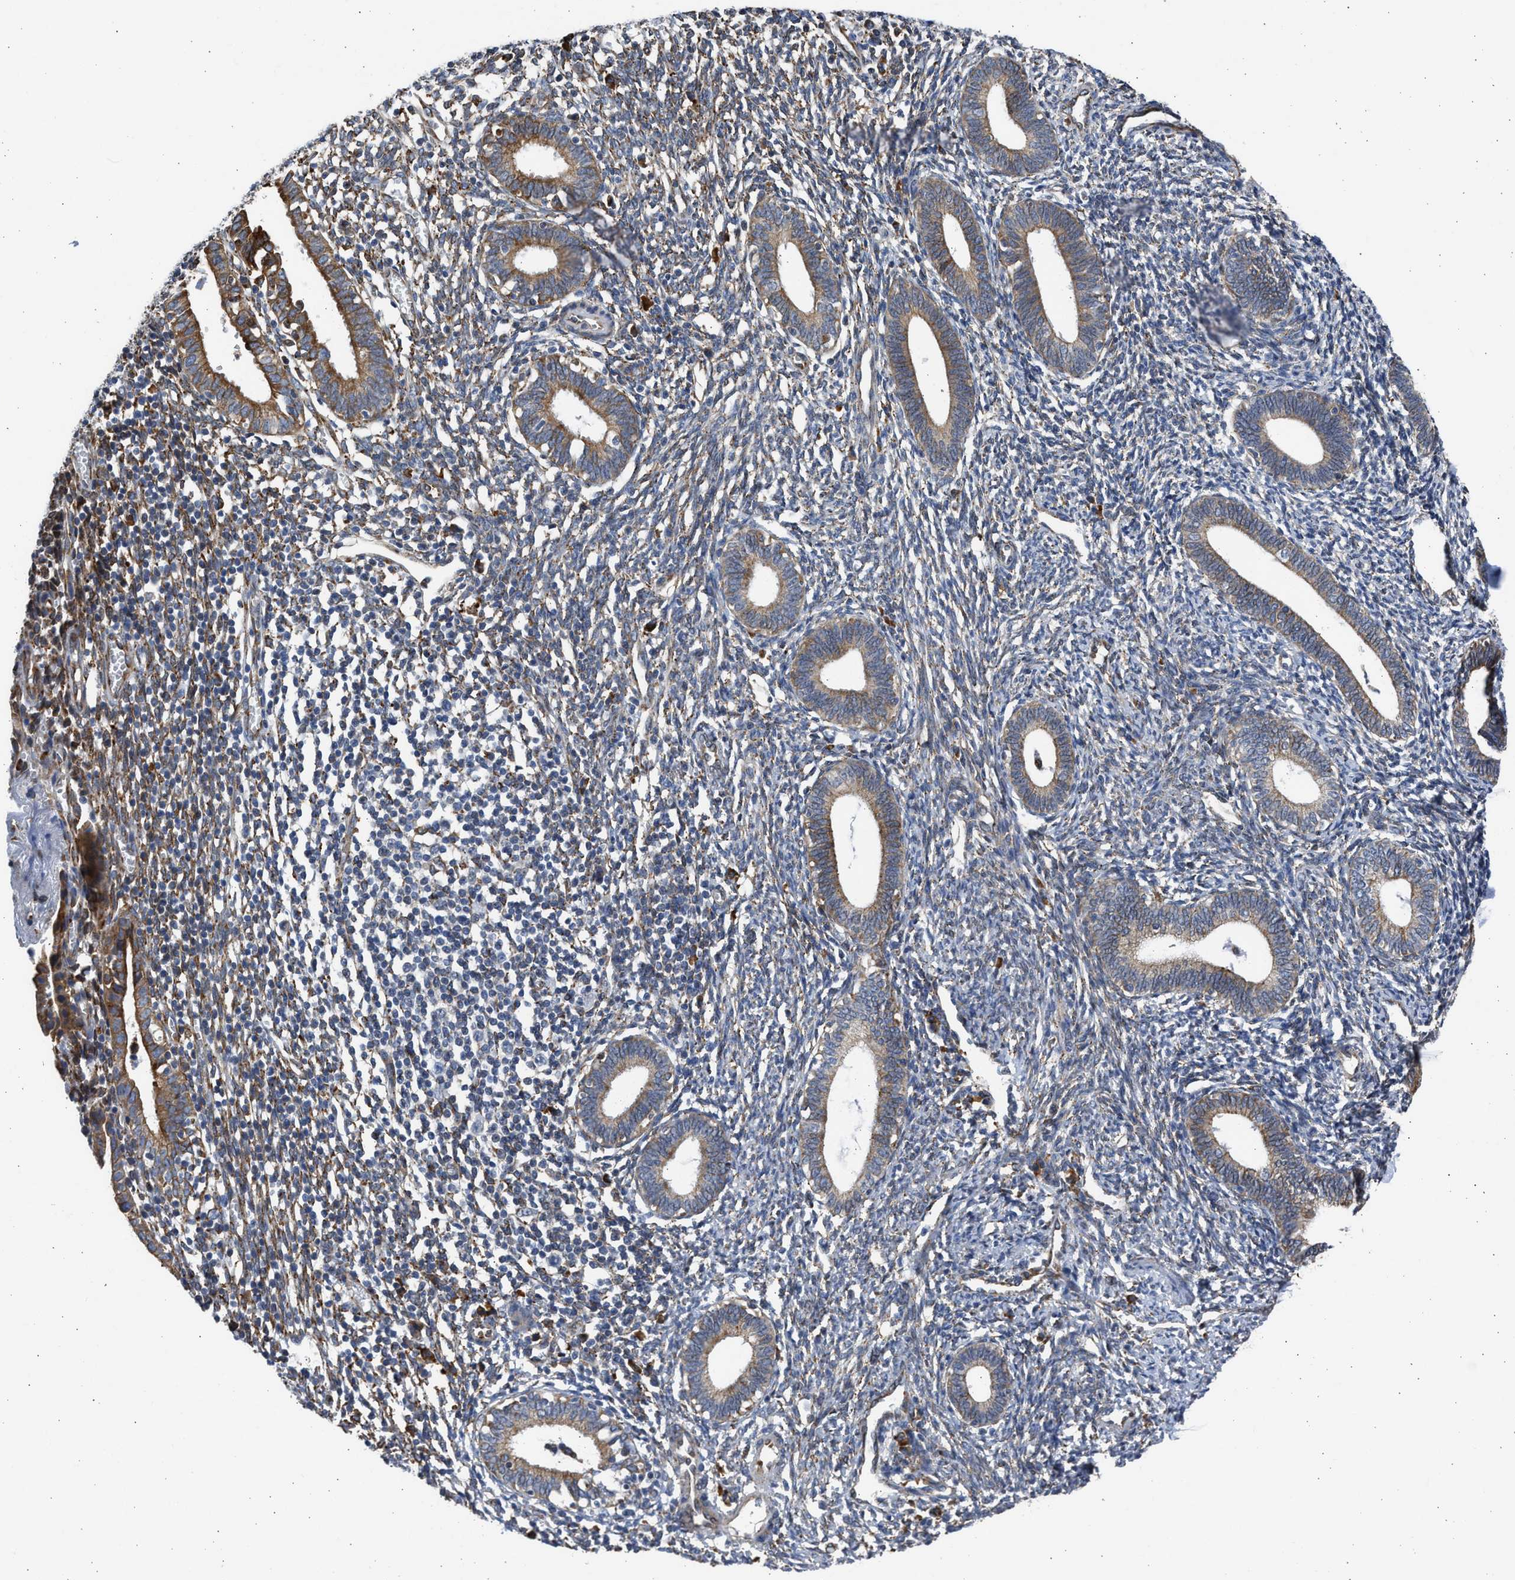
{"staining": {"intensity": "moderate", "quantity": "<25%", "location": "cytoplasmic/membranous"}, "tissue": "endometrium", "cell_type": "Cells in endometrial stroma", "image_type": "normal", "snomed": [{"axis": "morphology", "description": "Normal tissue, NOS"}, {"axis": "topography", "description": "Endometrium"}], "caption": "Immunohistochemistry (IHC) photomicrograph of normal human endometrium stained for a protein (brown), which displays low levels of moderate cytoplasmic/membranous expression in about <25% of cells in endometrial stroma.", "gene": "PLD2", "patient": {"sex": "female", "age": 41}}